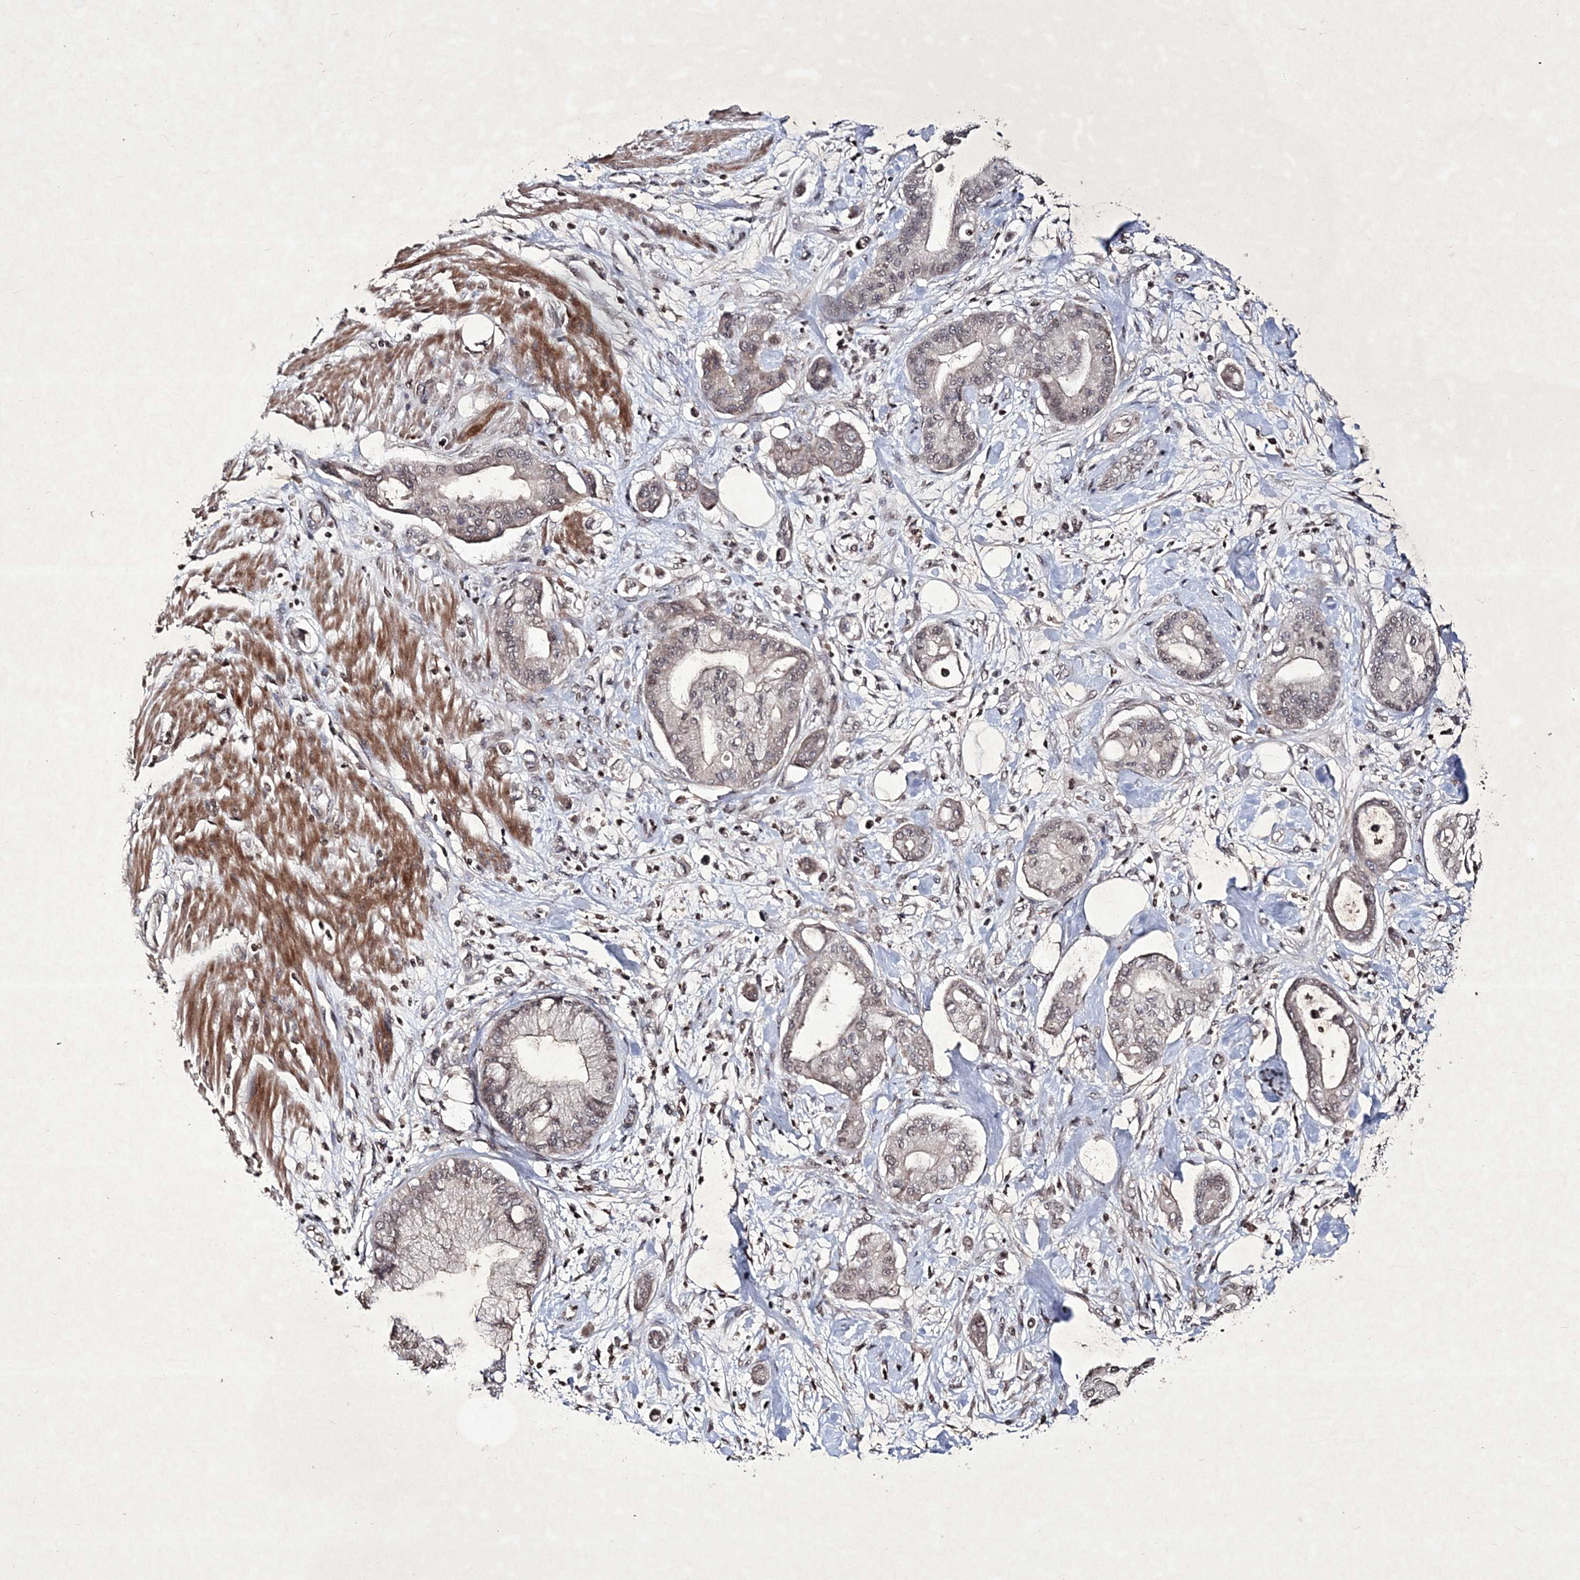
{"staining": {"intensity": "moderate", "quantity": ">75%", "location": "cytoplasmic/membranous,nuclear"}, "tissue": "pancreatic cancer", "cell_type": "Tumor cells", "image_type": "cancer", "snomed": [{"axis": "morphology", "description": "Adenocarcinoma, NOS"}, {"axis": "morphology", "description": "Adenocarcinoma, metastatic, NOS"}, {"axis": "topography", "description": "Lymph node"}, {"axis": "topography", "description": "Pancreas"}, {"axis": "topography", "description": "Duodenum"}], "caption": "Protein expression analysis of pancreatic metastatic adenocarcinoma exhibits moderate cytoplasmic/membranous and nuclear expression in approximately >75% of tumor cells.", "gene": "SOWAHB", "patient": {"sex": "female", "age": 64}}